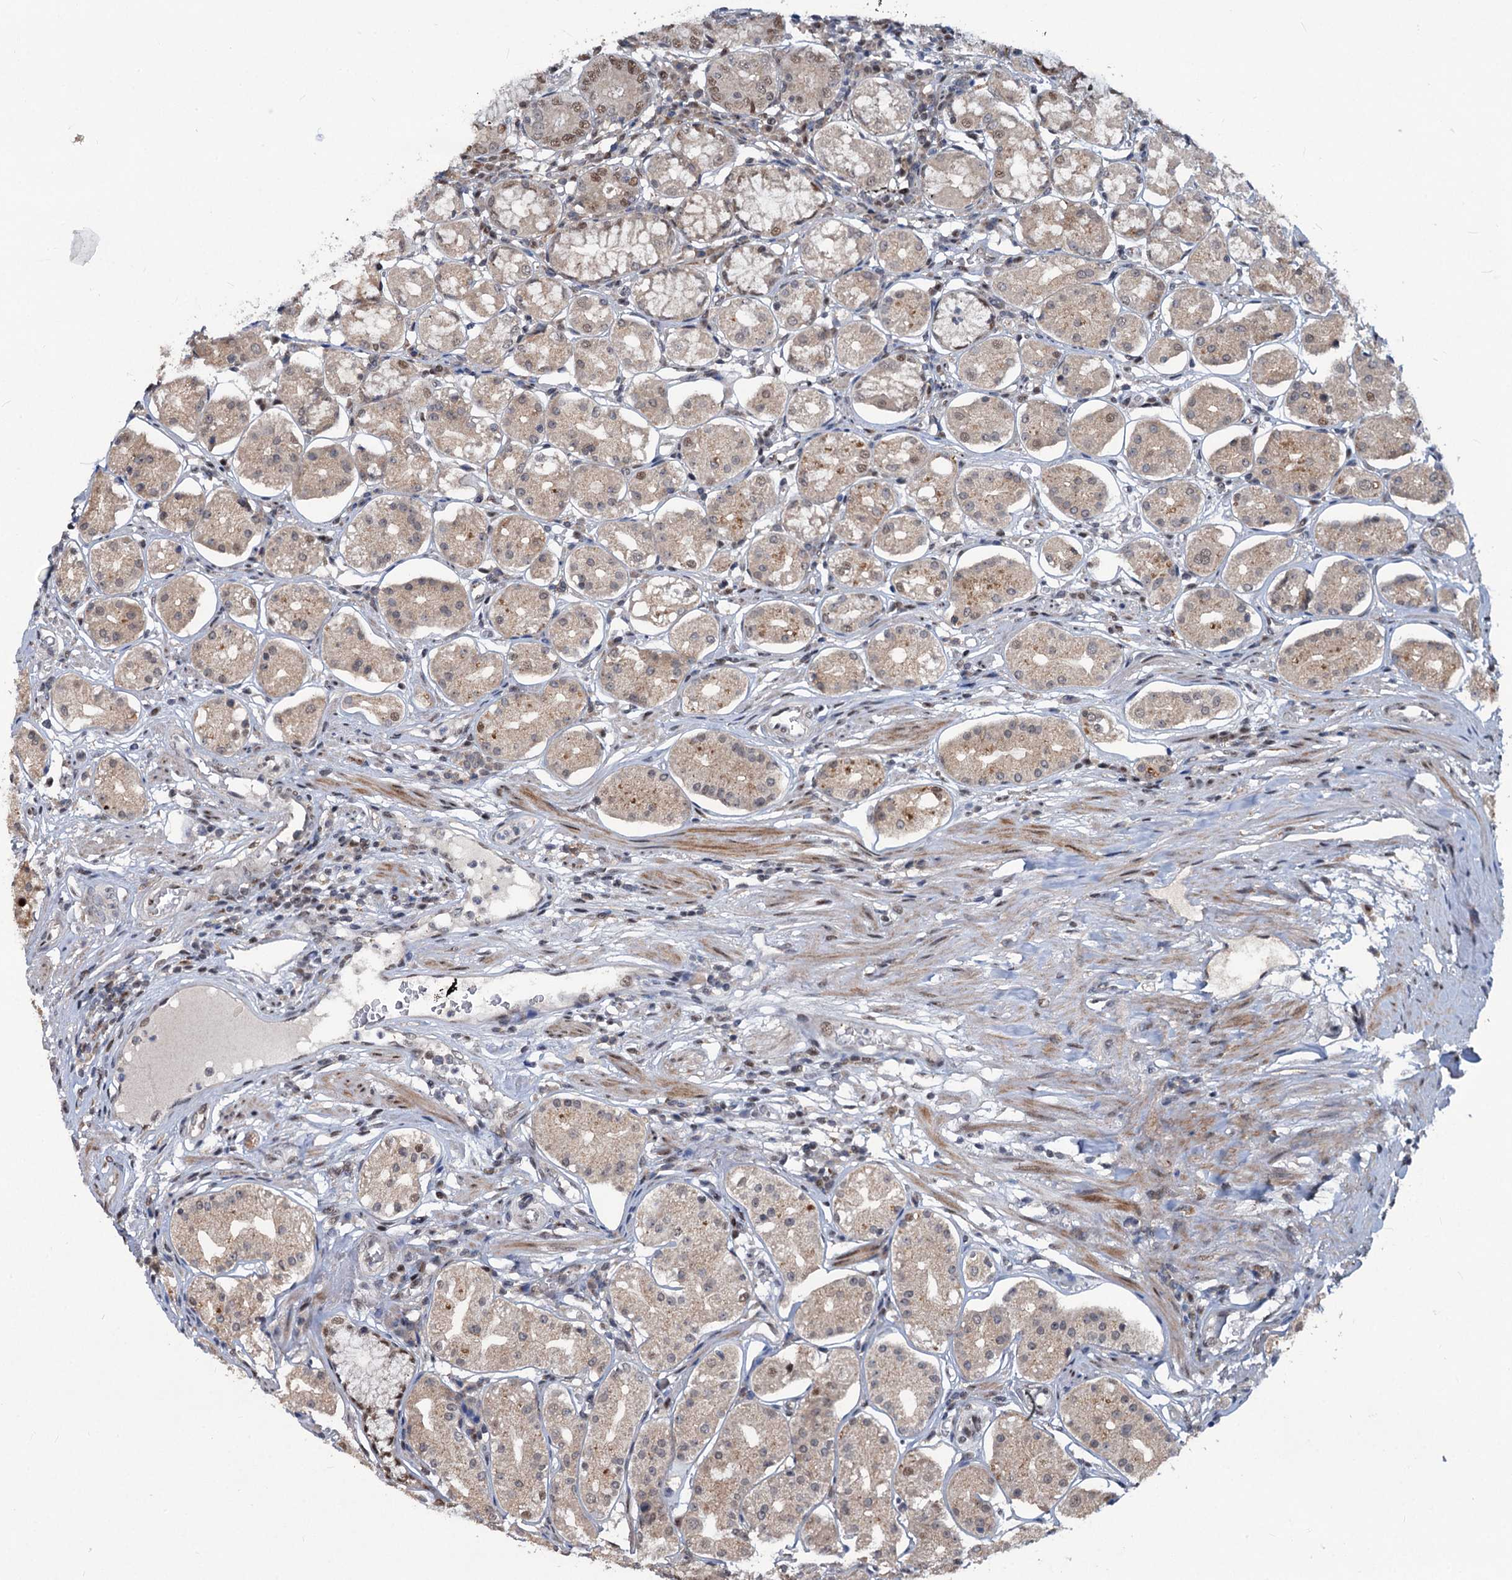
{"staining": {"intensity": "moderate", "quantity": "25%-75%", "location": "cytoplasmic/membranous,nuclear"}, "tissue": "stomach", "cell_type": "Glandular cells", "image_type": "normal", "snomed": [{"axis": "morphology", "description": "Normal tissue, NOS"}, {"axis": "topography", "description": "Stomach, lower"}], "caption": "IHC of normal stomach exhibits medium levels of moderate cytoplasmic/membranous,nuclear staining in approximately 25%-75% of glandular cells. (Stains: DAB in brown, nuclei in blue, Microscopy: brightfield microscopy at high magnification).", "gene": "PHF8", "patient": {"sex": "female", "age": 56}}